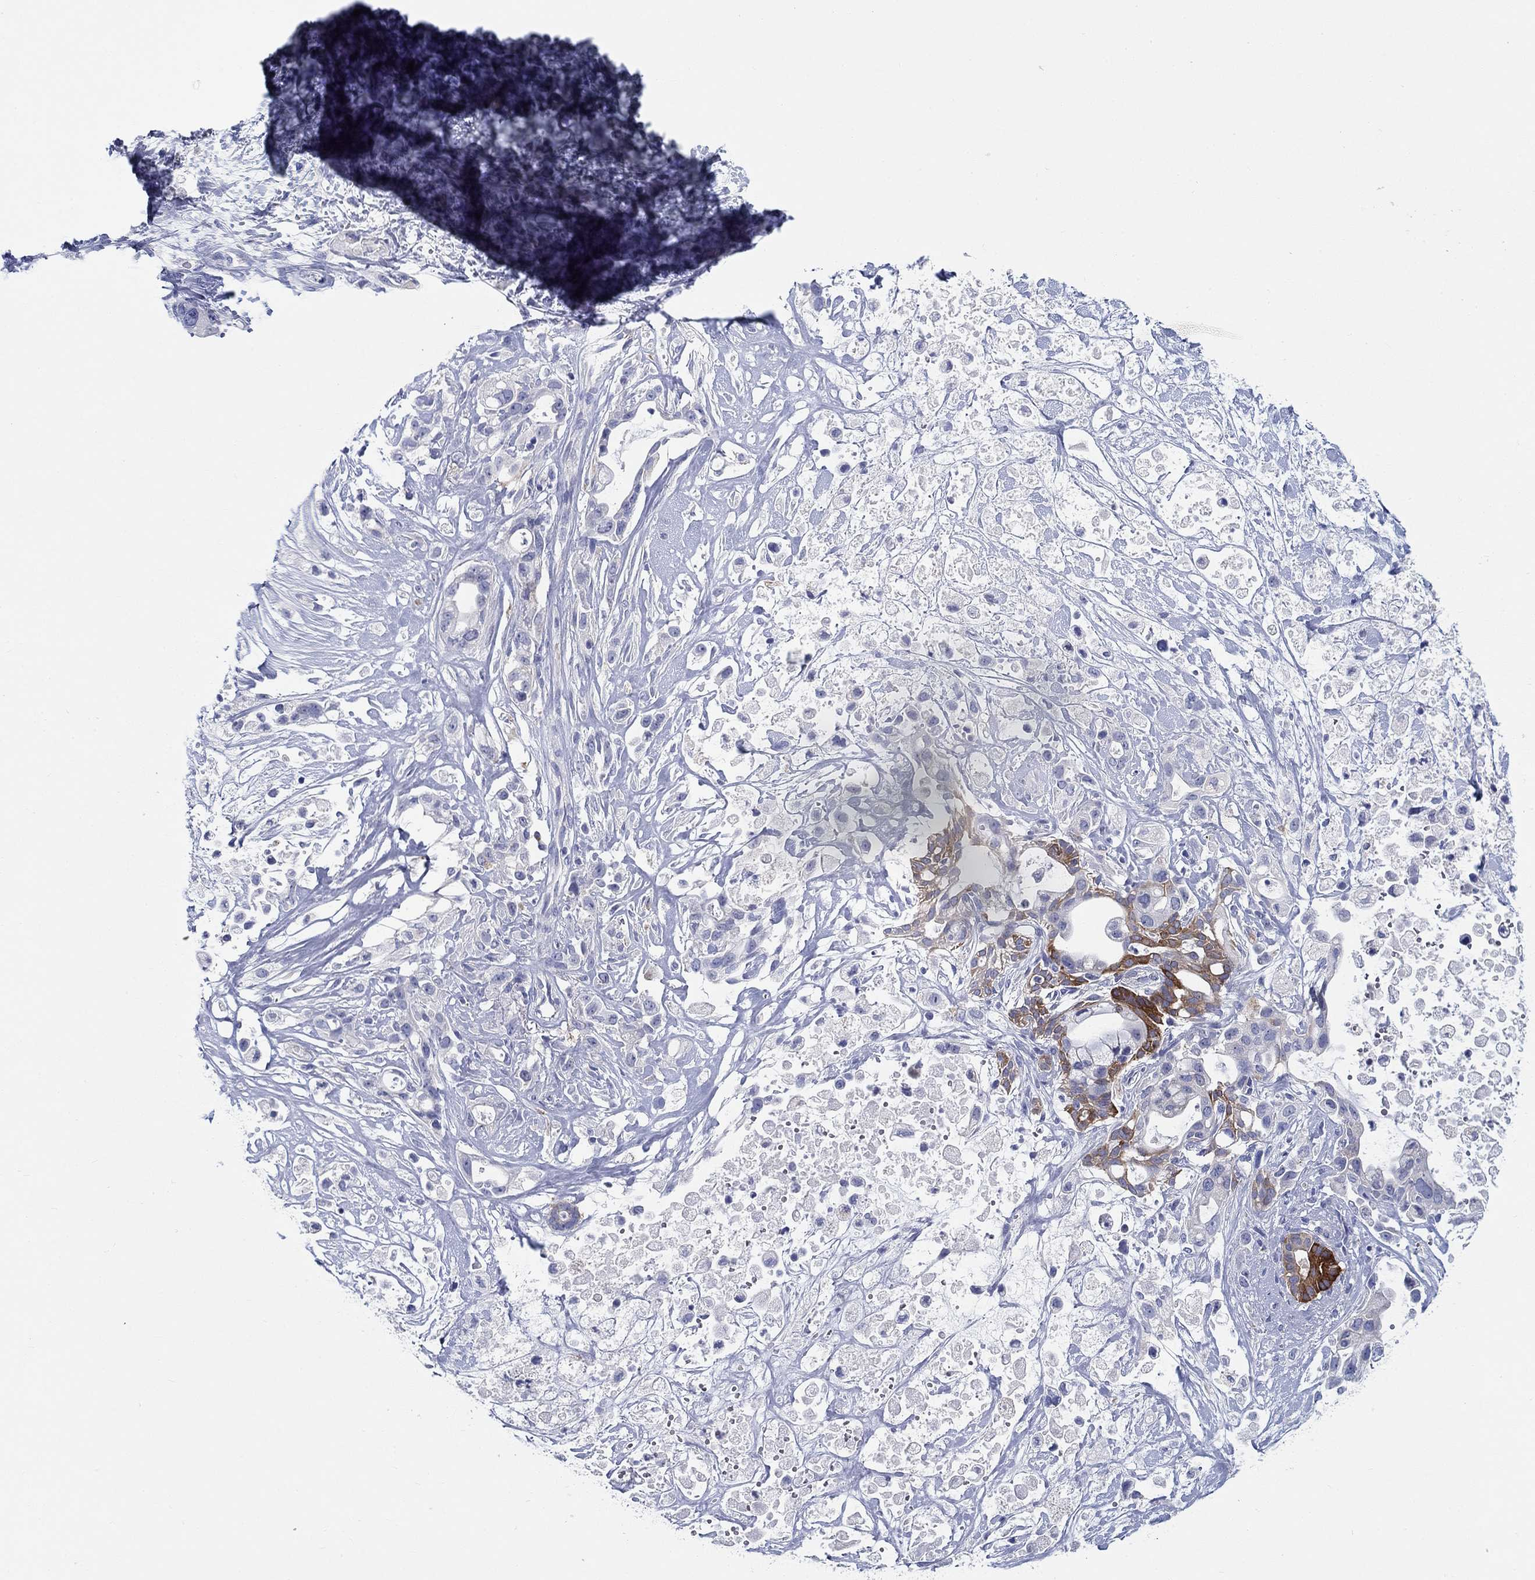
{"staining": {"intensity": "strong", "quantity": "<25%", "location": "cytoplasmic/membranous"}, "tissue": "pancreatic cancer", "cell_type": "Tumor cells", "image_type": "cancer", "snomed": [{"axis": "morphology", "description": "Adenocarcinoma, NOS"}, {"axis": "topography", "description": "Pancreas"}], "caption": "DAB (3,3'-diaminobenzidine) immunohistochemical staining of adenocarcinoma (pancreatic) demonstrates strong cytoplasmic/membranous protein staining in about <25% of tumor cells.", "gene": "RAP1GAP", "patient": {"sex": "male", "age": 44}}